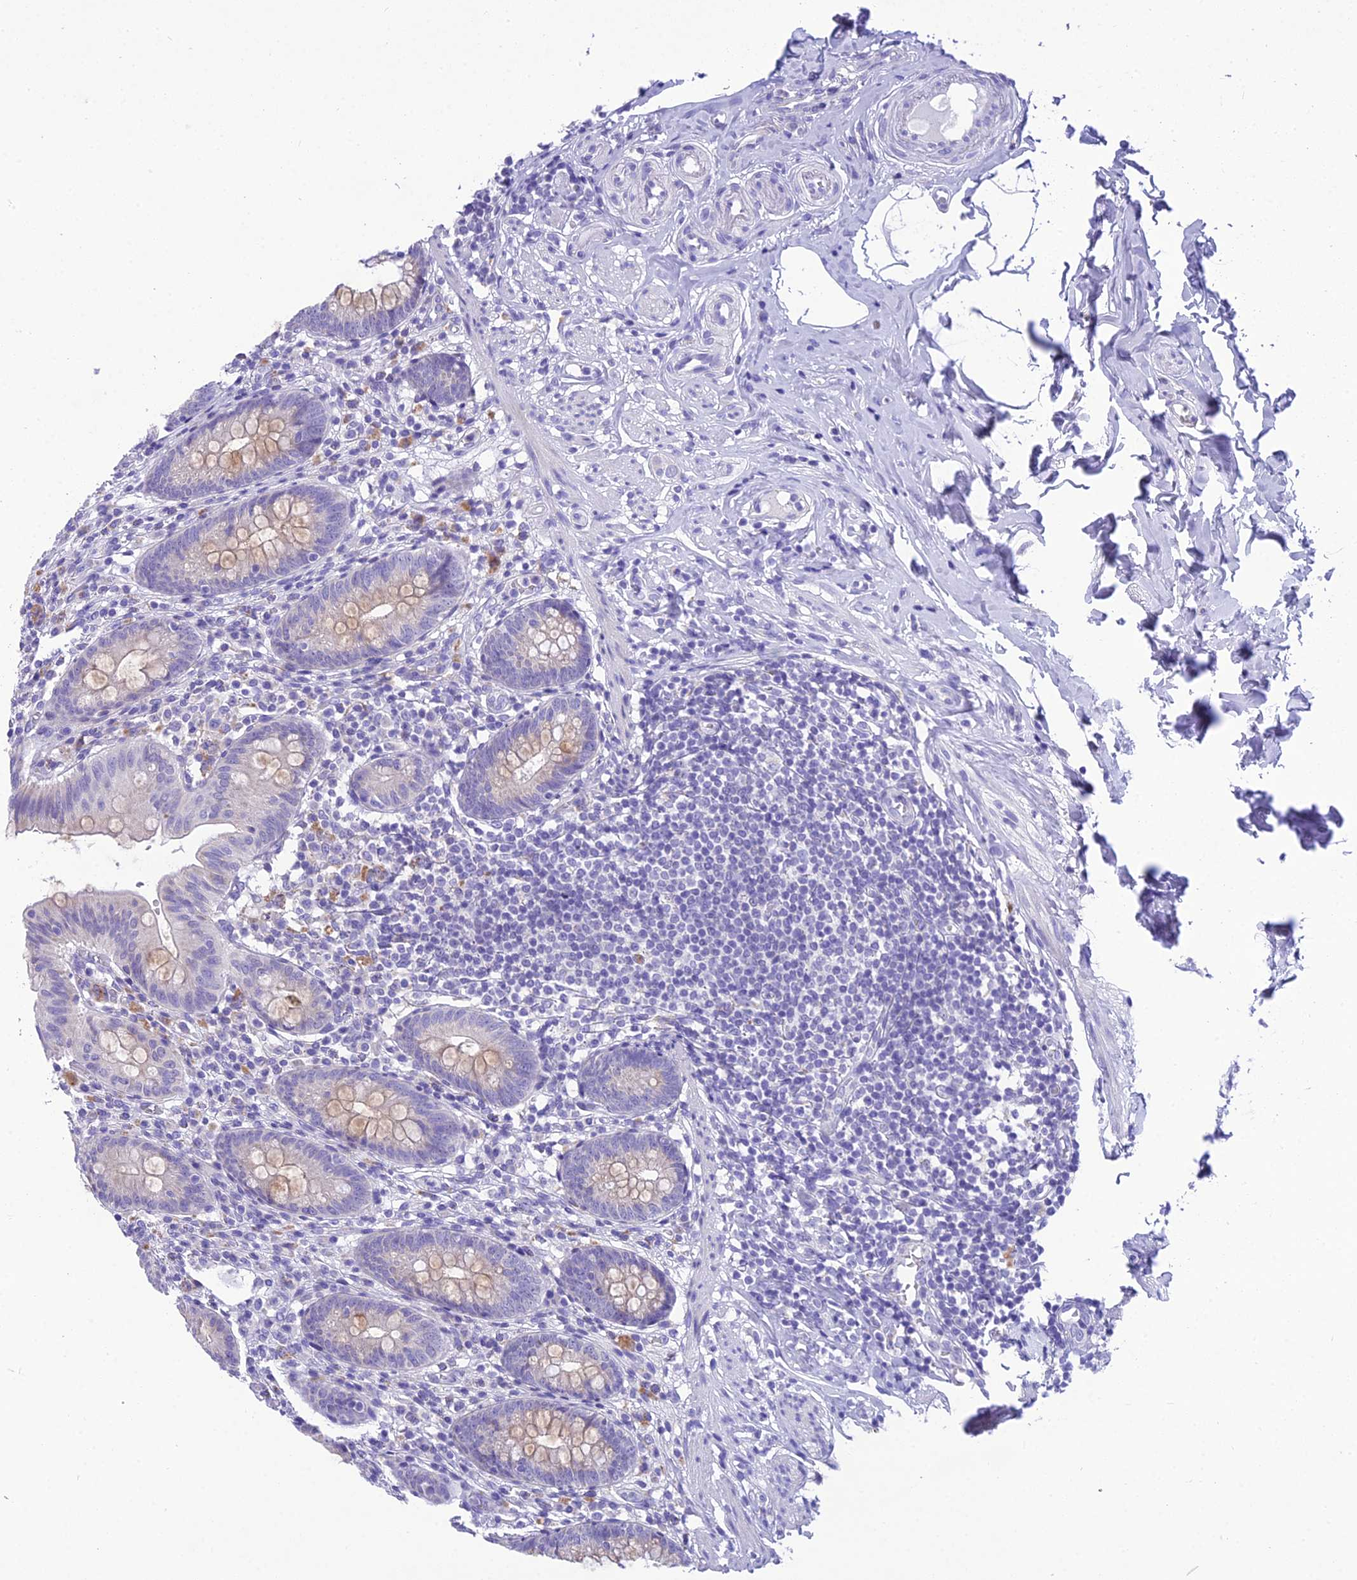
{"staining": {"intensity": "moderate", "quantity": "<25%", "location": "cytoplasmic/membranous"}, "tissue": "appendix", "cell_type": "Glandular cells", "image_type": "normal", "snomed": [{"axis": "morphology", "description": "Normal tissue, NOS"}, {"axis": "topography", "description": "Appendix"}], "caption": "Human appendix stained for a protein (brown) displays moderate cytoplasmic/membranous positive staining in approximately <25% of glandular cells.", "gene": "MIIP", "patient": {"sex": "male", "age": 55}}